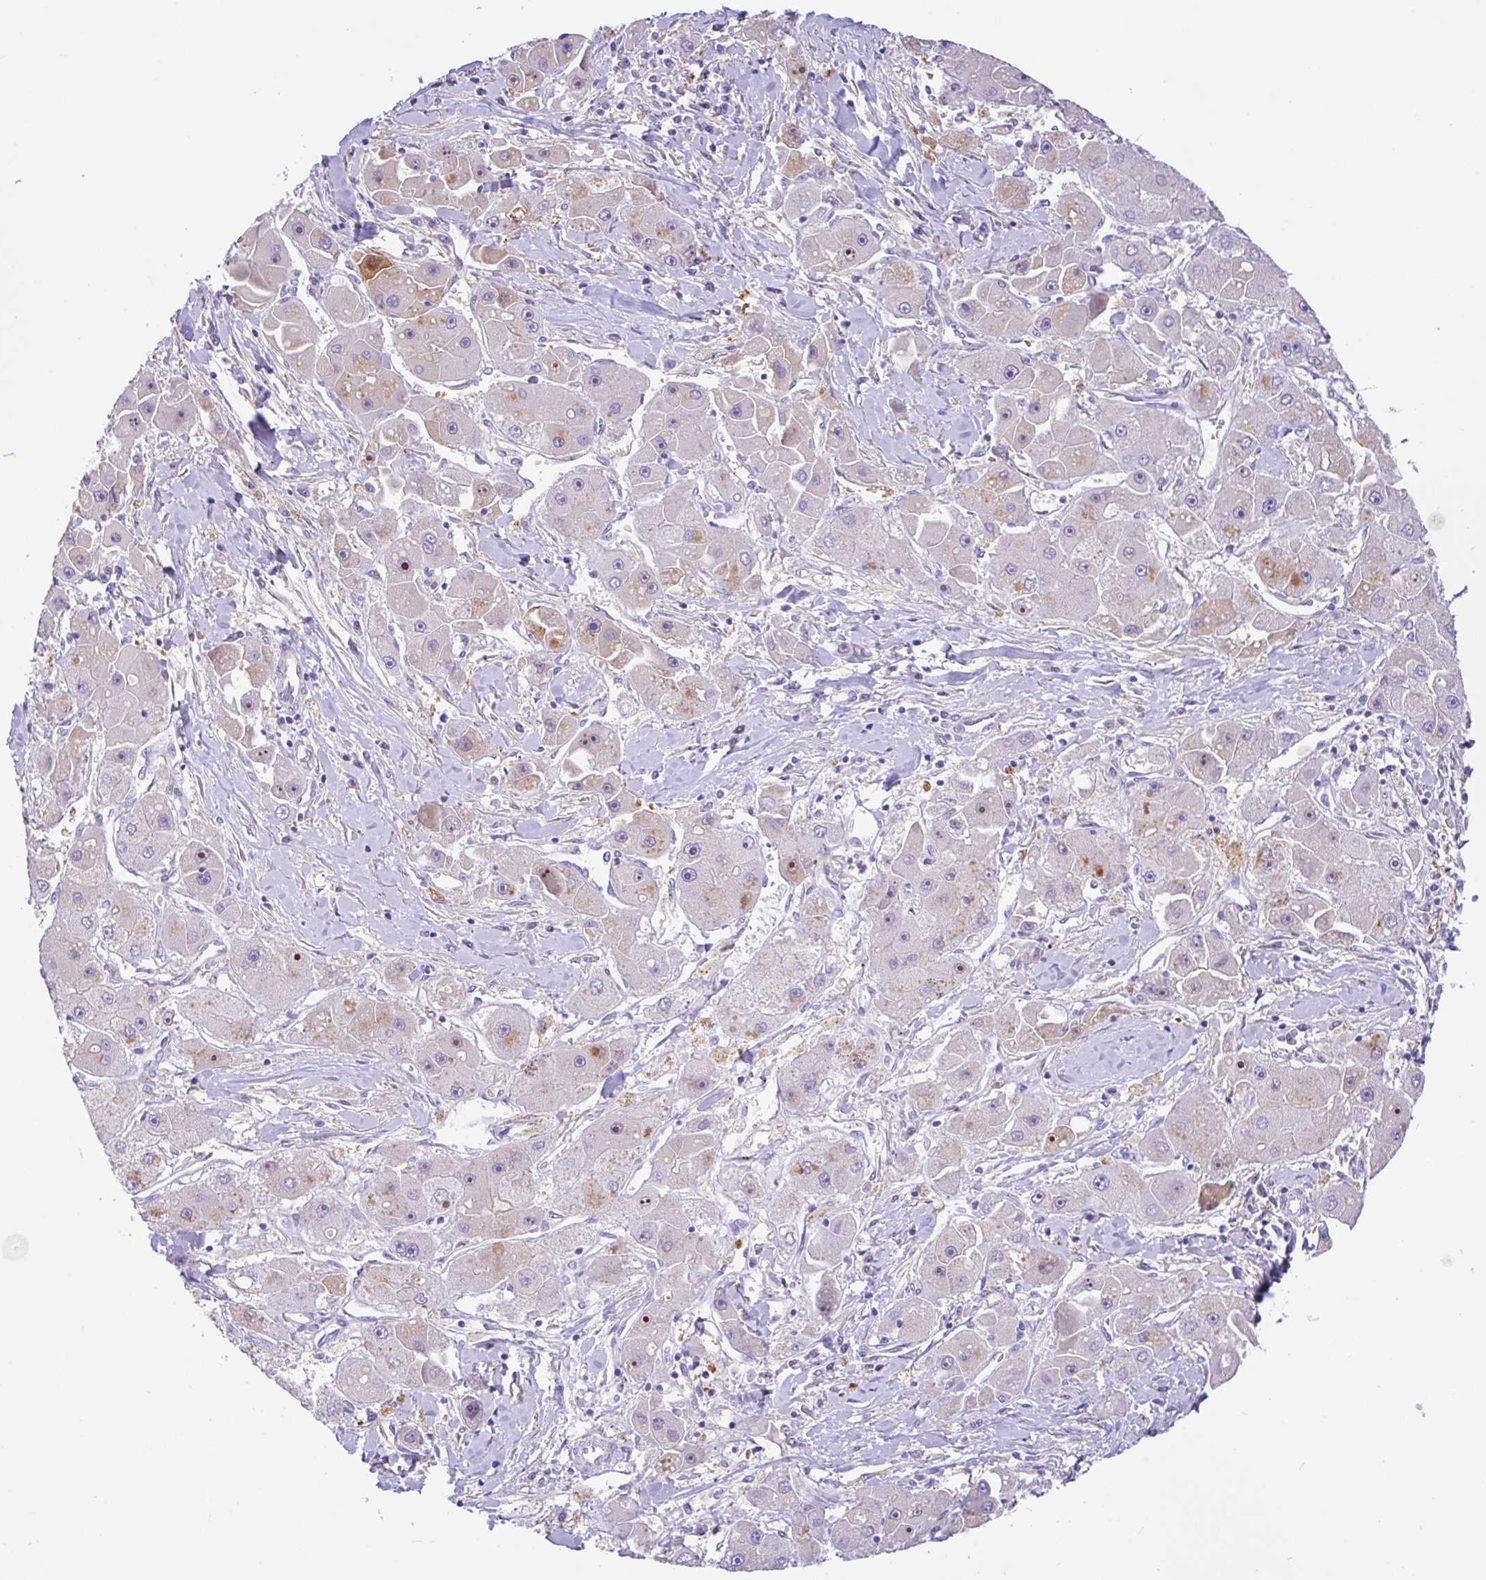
{"staining": {"intensity": "strong", "quantity": "<25%", "location": "nuclear"}, "tissue": "liver cancer", "cell_type": "Tumor cells", "image_type": "cancer", "snomed": [{"axis": "morphology", "description": "Carcinoma, Hepatocellular, NOS"}, {"axis": "topography", "description": "Liver"}], "caption": "This is a histology image of immunohistochemistry (IHC) staining of liver cancer (hepatocellular carcinoma), which shows strong positivity in the nuclear of tumor cells.", "gene": "MXRA8", "patient": {"sex": "male", "age": 24}}